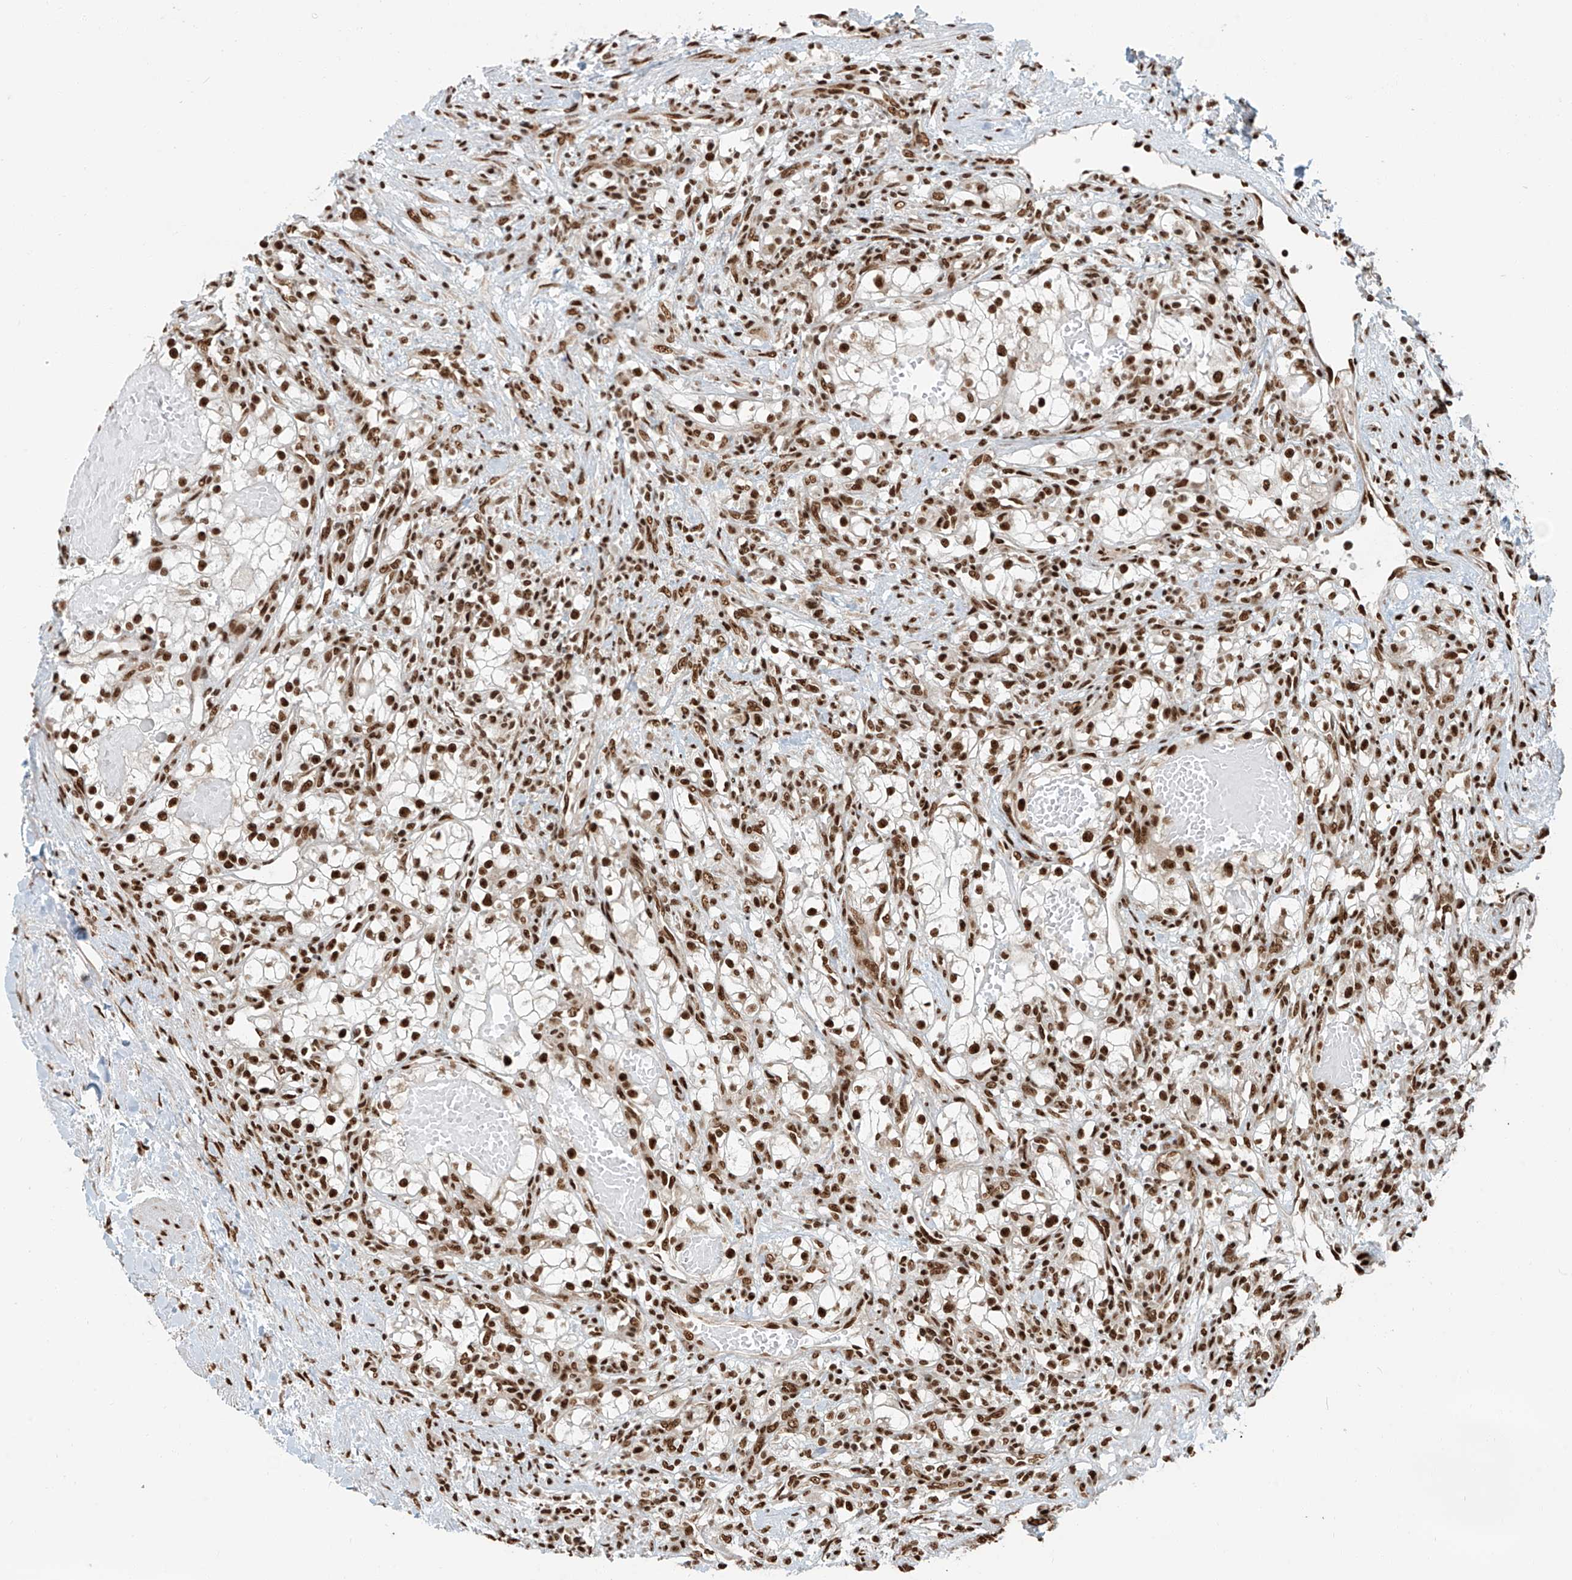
{"staining": {"intensity": "strong", "quantity": ">75%", "location": "nuclear"}, "tissue": "renal cancer", "cell_type": "Tumor cells", "image_type": "cancer", "snomed": [{"axis": "morphology", "description": "Normal tissue, NOS"}, {"axis": "morphology", "description": "Adenocarcinoma, NOS"}, {"axis": "topography", "description": "Kidney"}], "caption": "A high-resolution photomicrograph shows immunohistochemistry (IHC) staining of renal adenocarcinoma, which demonstrates strong nuclear positivity in about >75% of tumor cells.", "gene": "FAM193B", "patient": {"sex": "male", "age": 68}}